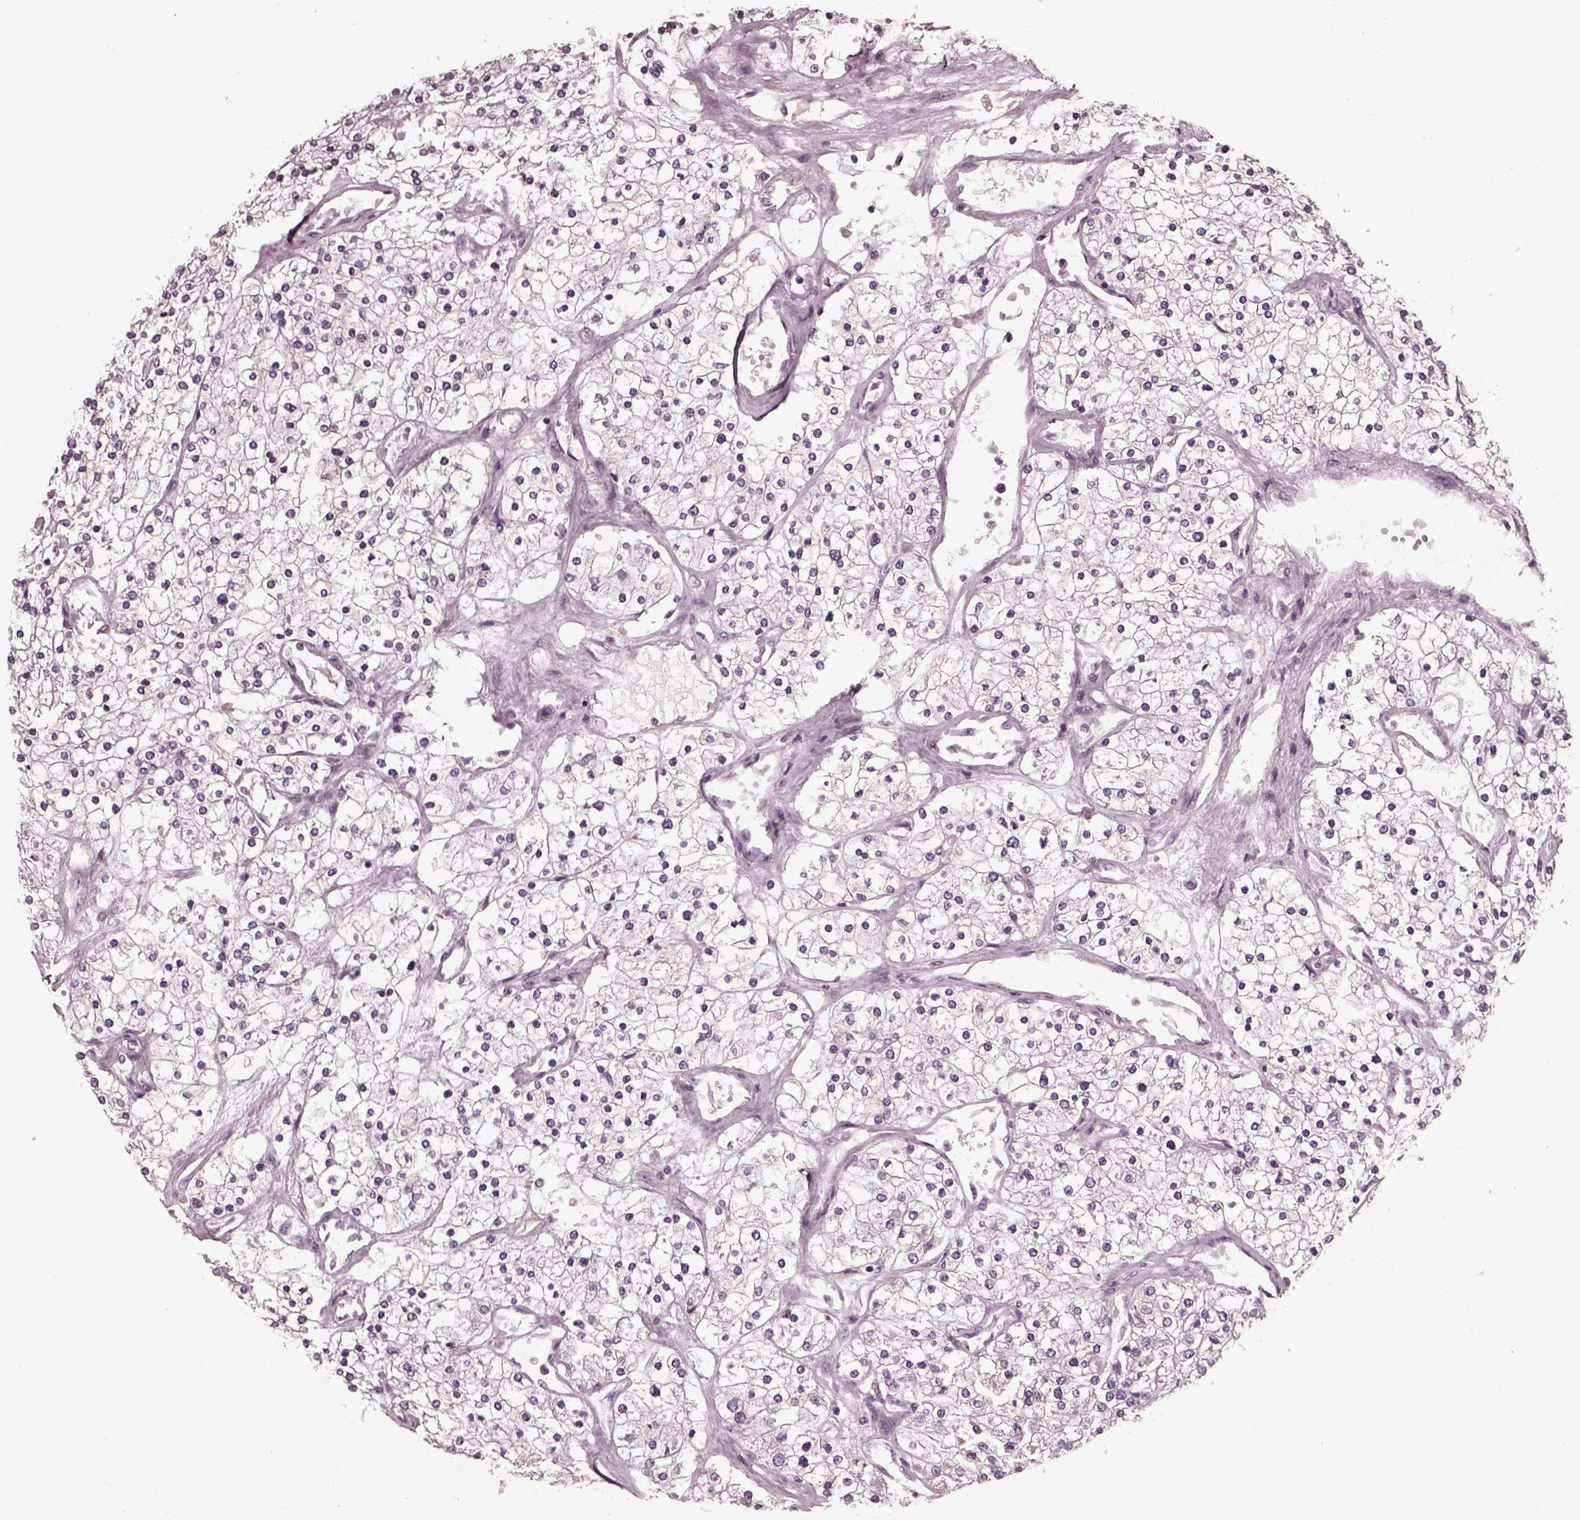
{"staining": {"intensity": "negative", "quantity": "none", "location": "none"}, "tissue": "renal cancer", "cell_type": "Tumor cells", "image_type": "cancer", "snomed": [{"axis": "morphology", "description": "Adenocarcinoma, NOS"}, {"axis": "topography", "description": "Kidney"}], "caption": "Tumor cells are negative for protein expression in human renal cancer (adenocarcinoma). The staining is performed using DAB (3,3'-diaminobenzidine) brown chromogen with nuclei counter-stained in using hematoxylin.", "gene": "AP4M1", "patient": {"sex": "male", "age": 80}}